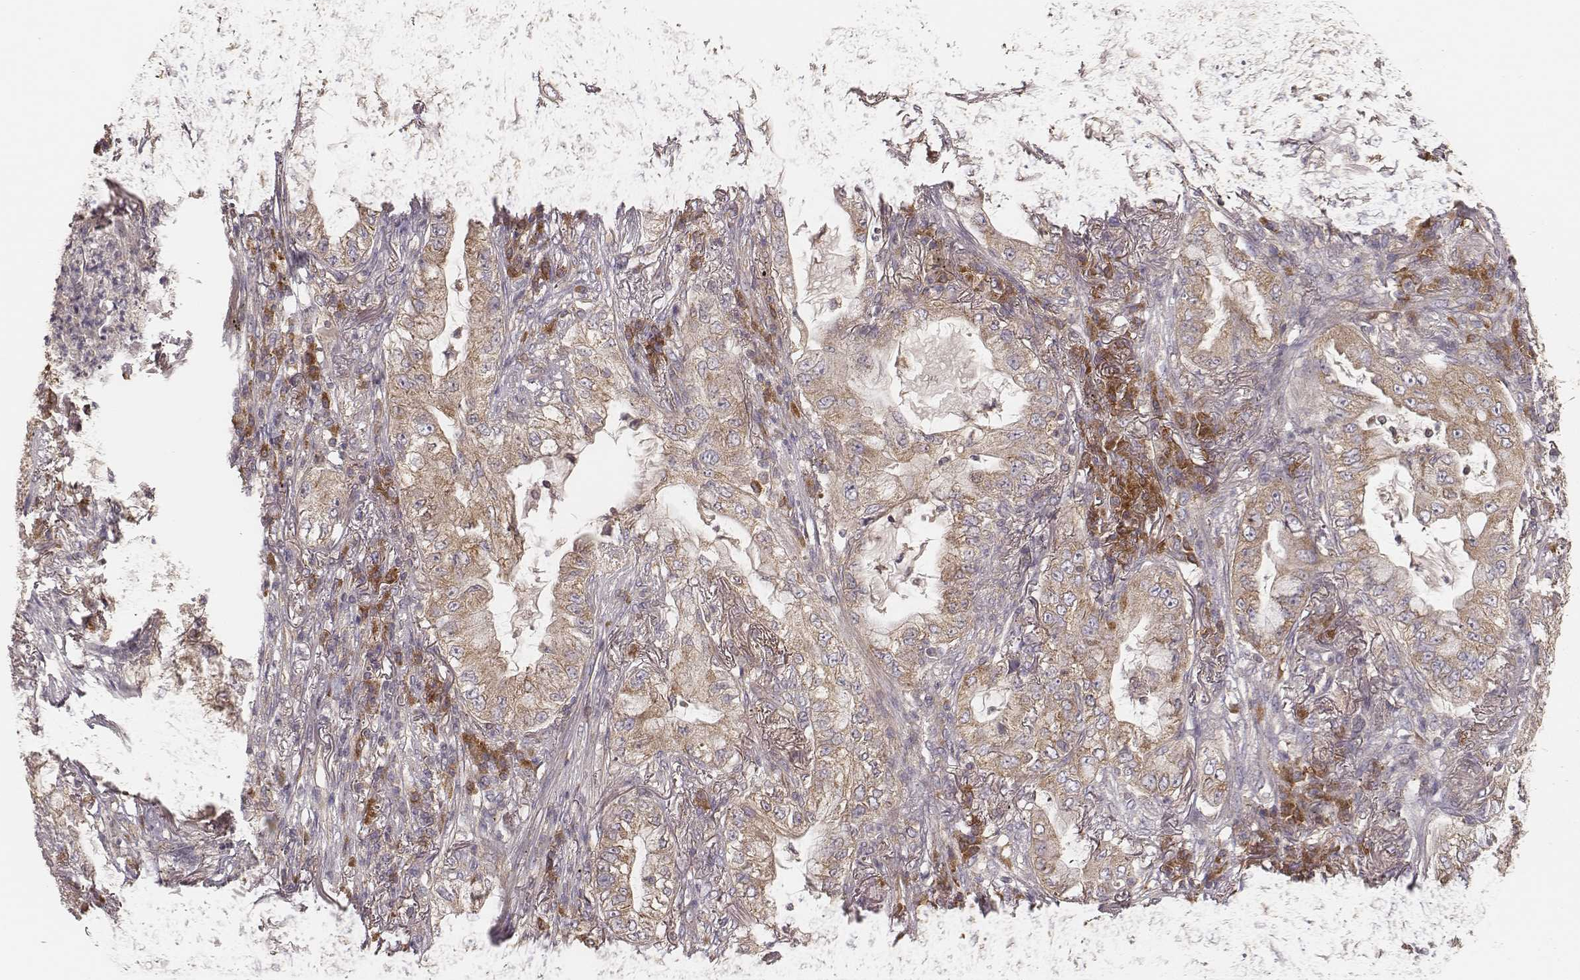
{"staining": {"intensity": "weak", "quantity": ">75%", "location": "cytoplasmic/membranous"}, "tissue": "lung cancer", "cell_type": "Tumor cells", "image_type": "cancer", "snomed": [{"axis": "morphology", "description": "Adenocarcinoma, NOS"}, {"axis": "topography", "description": "Lung"}], "caption": "Immunohistochemistry (DAB) staining of lung adenocarcinoma shows weak cytoplasmic/membranous protein expression in approximately >75% of tumor cells. The staining was performed using DAB (3,3'-diaminobenzidine) to visualize the protein expression in brown, while the nuclei were stained in blue with hematoxylin (Magnification: 20x).", "gene": "CARS1", "patient": {"sex": "female", "age": 73}}